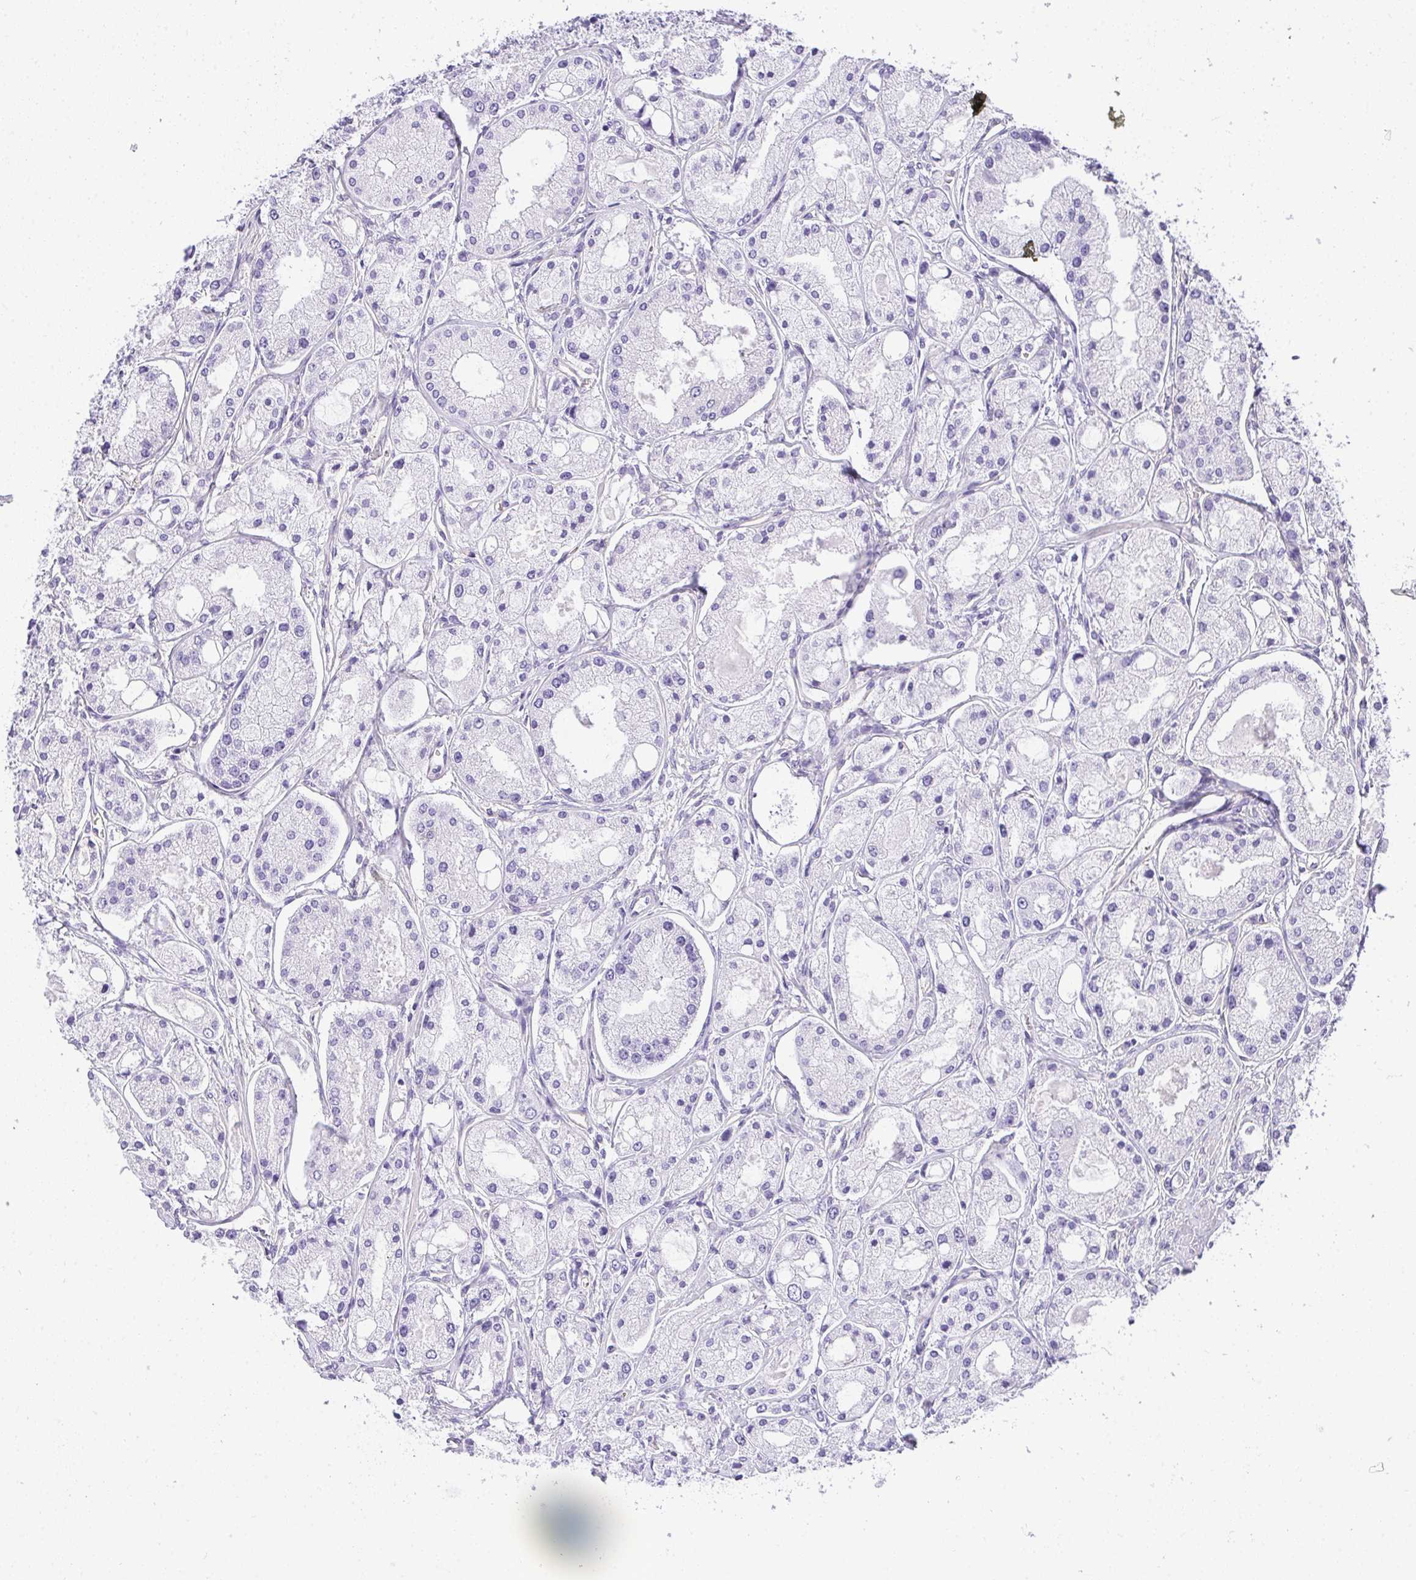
{"staining": {"intensity": "negative", "quantity": "none", "location": "none"}, "tissue": "prostate cancer", "cell_type": "Tumor cells", "image_type": "cancer", "snomed": [{"axis": "morphology", "description": "Adenocarcinoma, High grade"}, {"axis": "topography", "description": "Prostate"}], "caption": "IHC image of high-grade adenocarcinoma (prostate) stained for a protein (brown), which reveals no staining in tumor cells.", "gene": "PLPPR3", "patient": {"sex": "male", "age": 66}}